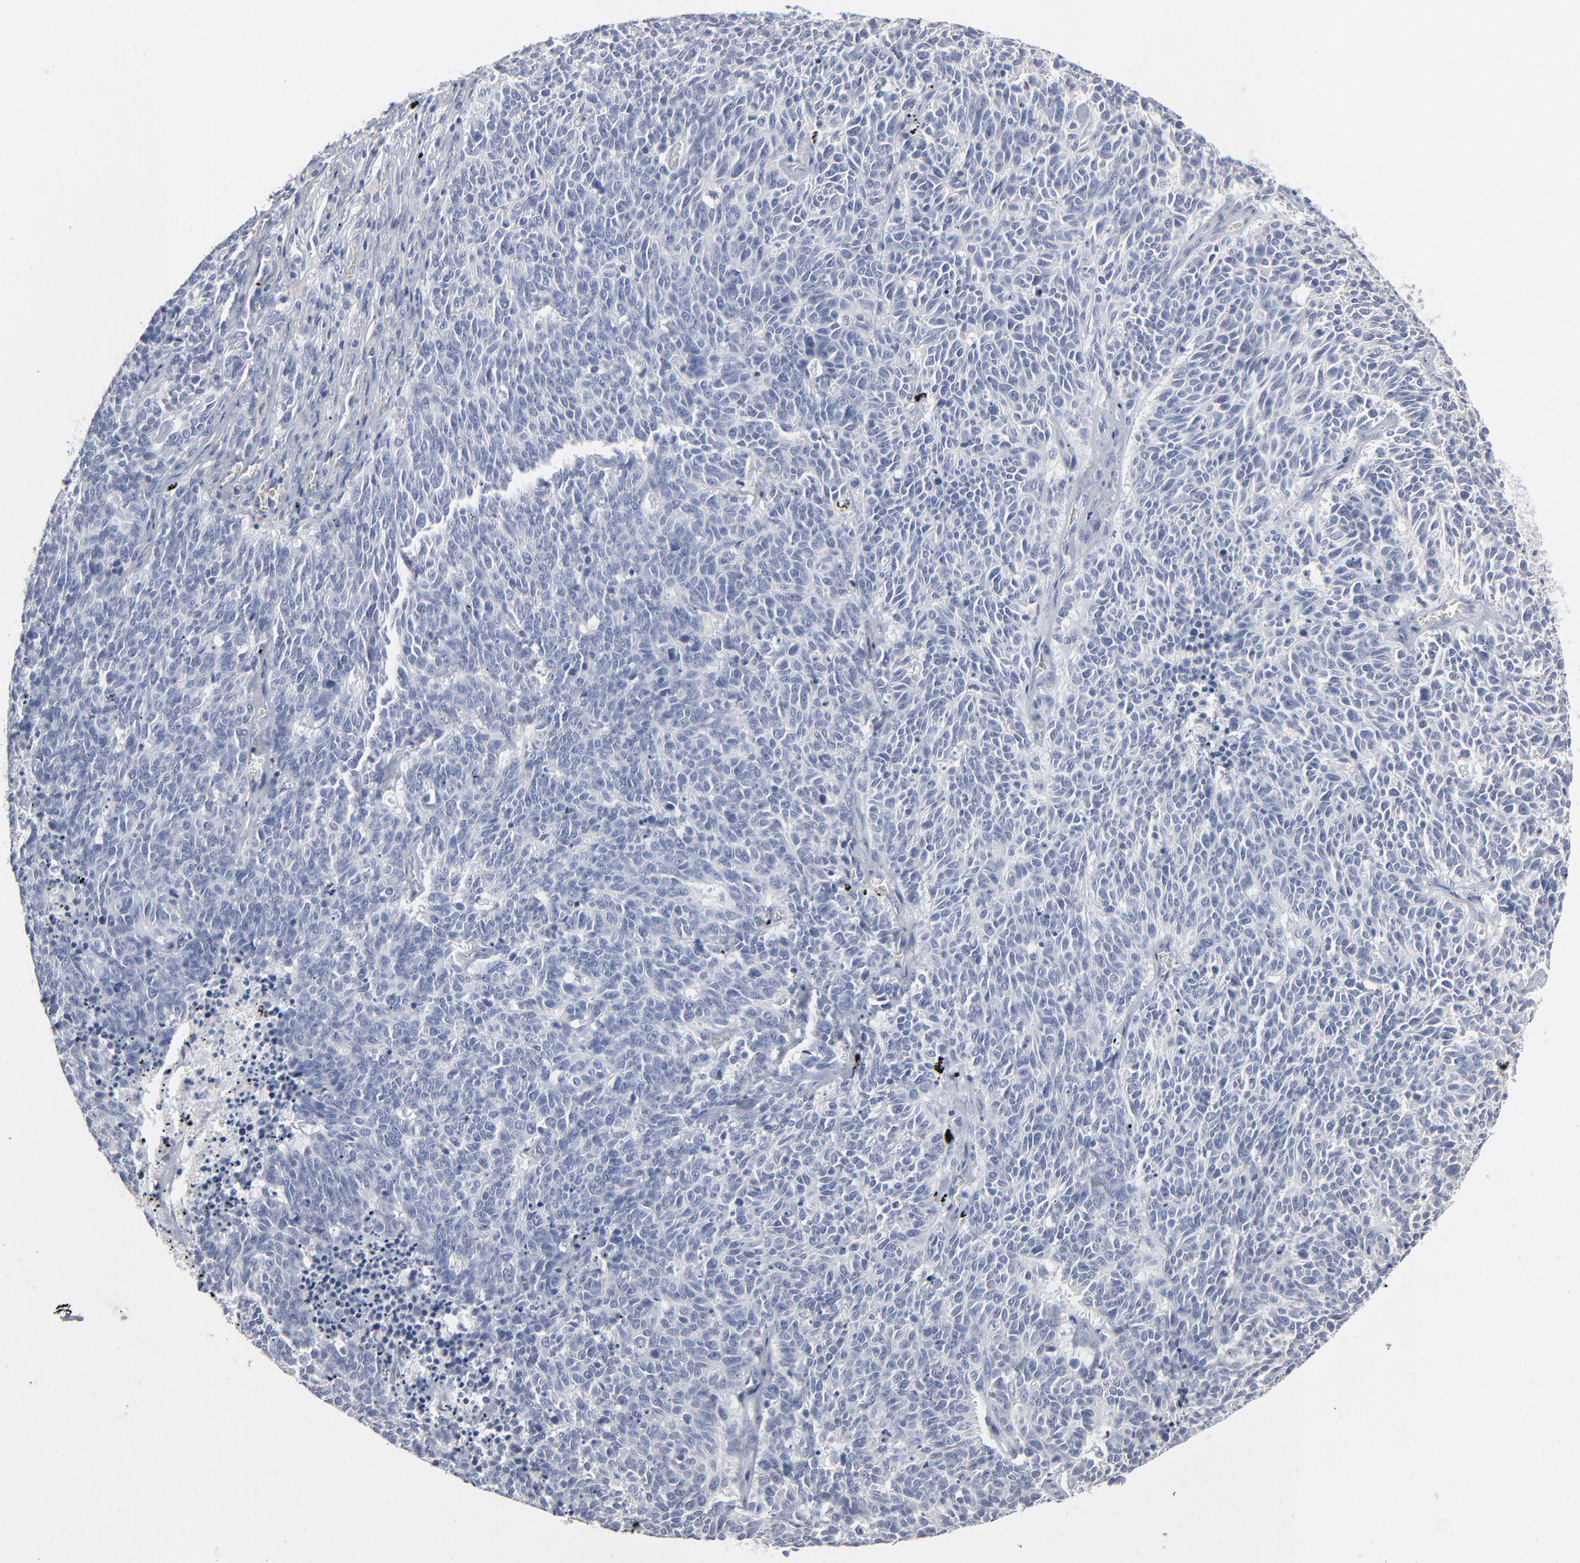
{"staining": {"intensity": "negative", "quantity": "none", "location": "none"}, "tissue": "lung cancer", "cell_type": "Tumor cells", "image_type": "cancer", "snomed": [{"axis": "morphology", "description": "Neoplasm, malignant, NOS"}, {"axis": "topography", "description": "Lung"}], "caption": "A high-resolution photomicrograph shows IHC staining of lung cancer (neoplasm (malignant)), which exhibits no significant positivity in tumor cells. The staining is performed using DAB brown chromogen with nuclei counter-stained in using hematoxylin.", "gene": "PAGE1", "patient": {"sex": "female", "age": 58}}